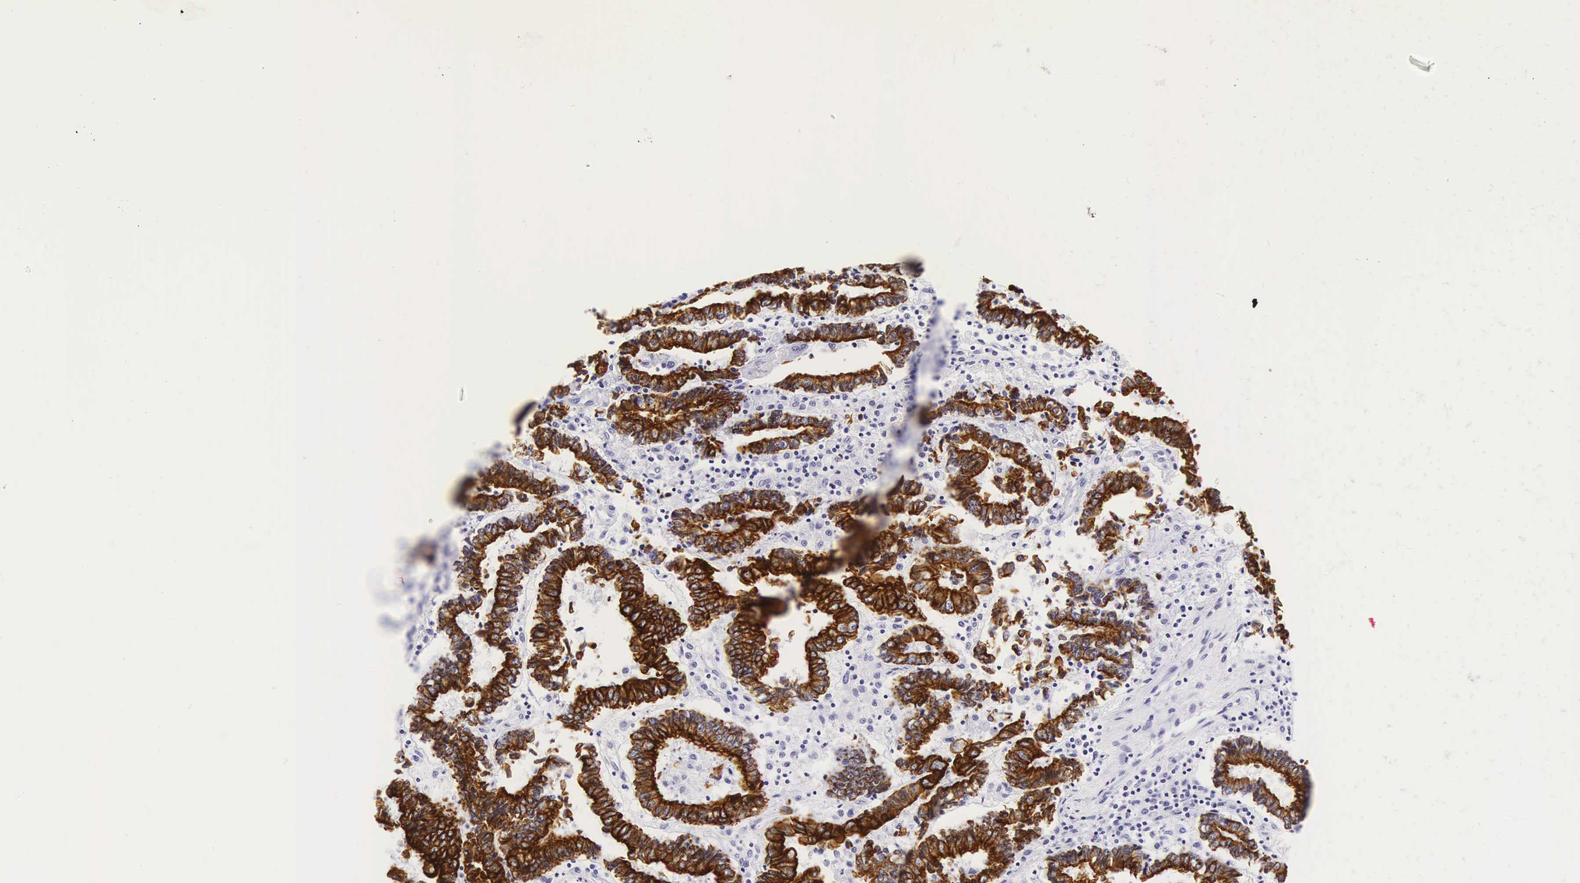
{"staining": {"intensity": "strong", "quantity": ">75%", "location": "cytoplasmic/membranous"}, "tissue": "endometrial cancer", "cell_type": "Tumor cells", "image_type": "cancer", "snomed": [{"axis": "morphology", "description": "Adenocarcinoma, NOS"}, {"axis": "topography", "description": "Endometrium"}], "caption": "This photomicrograph shows IHC staining of human endometrial cancer, with high strong cytoplasmic/membranous positivity in approximately >75% of tumor cells.", "gene": "KRT18", "patient": {"sex": "female", "age": 75}}